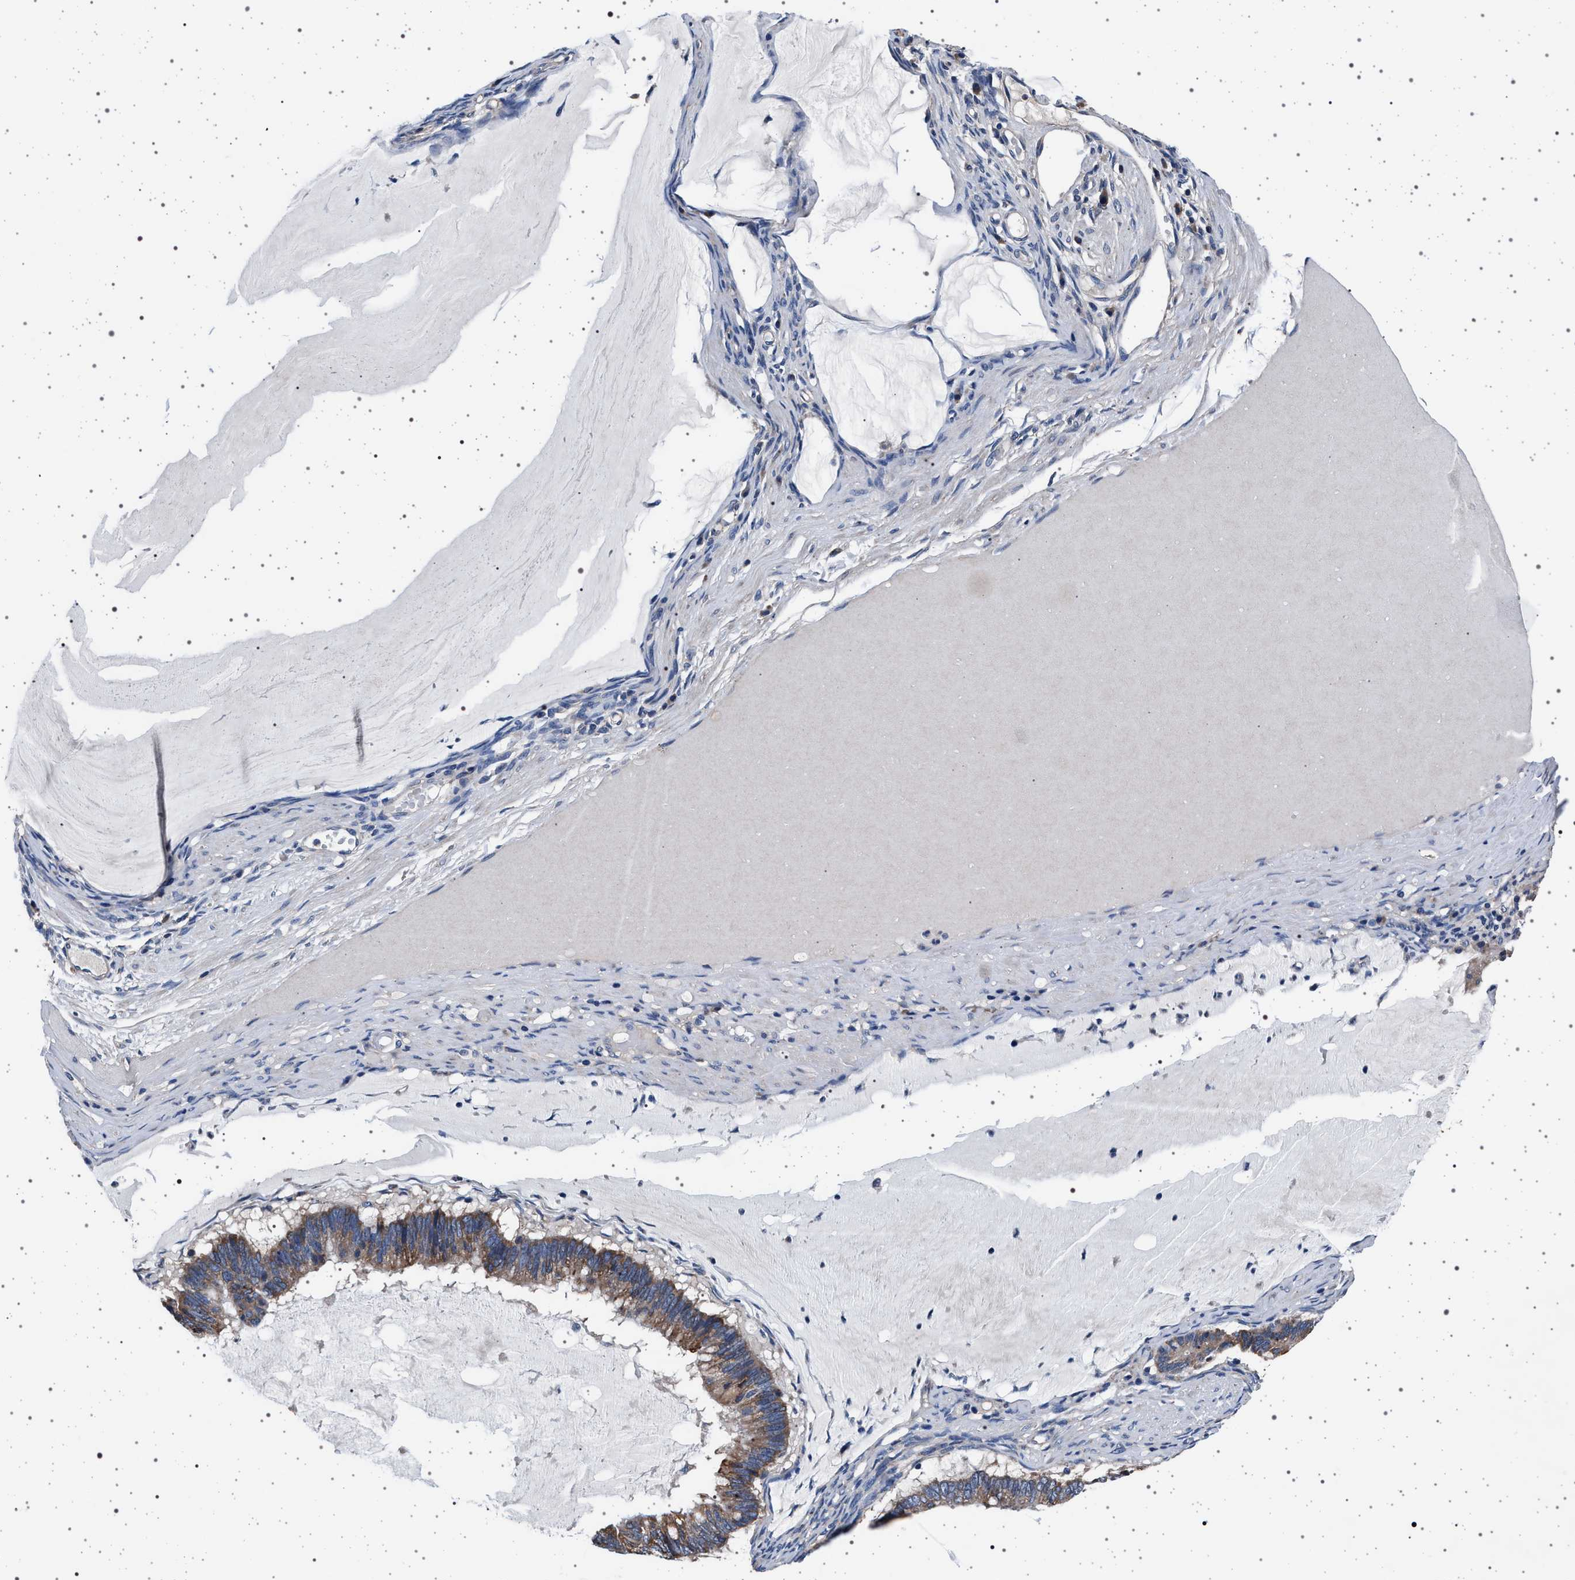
{"staining": {"intensity": "moderate", "quantity": ">75%", "location": "cytoplasmic/membranous"}, "tissue": "ovarian cancer", "cell_type": "Tumor cells", "image_type": "cancer", "snomed": [{"axis": "morphology", "description": "Cystadenocarcinoma, mucinous, NOS"}, {"axis": "topography", "description": "Ovary"}], "caption": "Immunohistochemical staining of human ovarian cancer (mucinous cystadenocarcinoma) shows medium levels of moderate cytoplasmic/membranous protein positivity in approximately >75% of tumor cells.", "gene": "MAP3K2", "patient": {"sex": "female", "age": 61}}